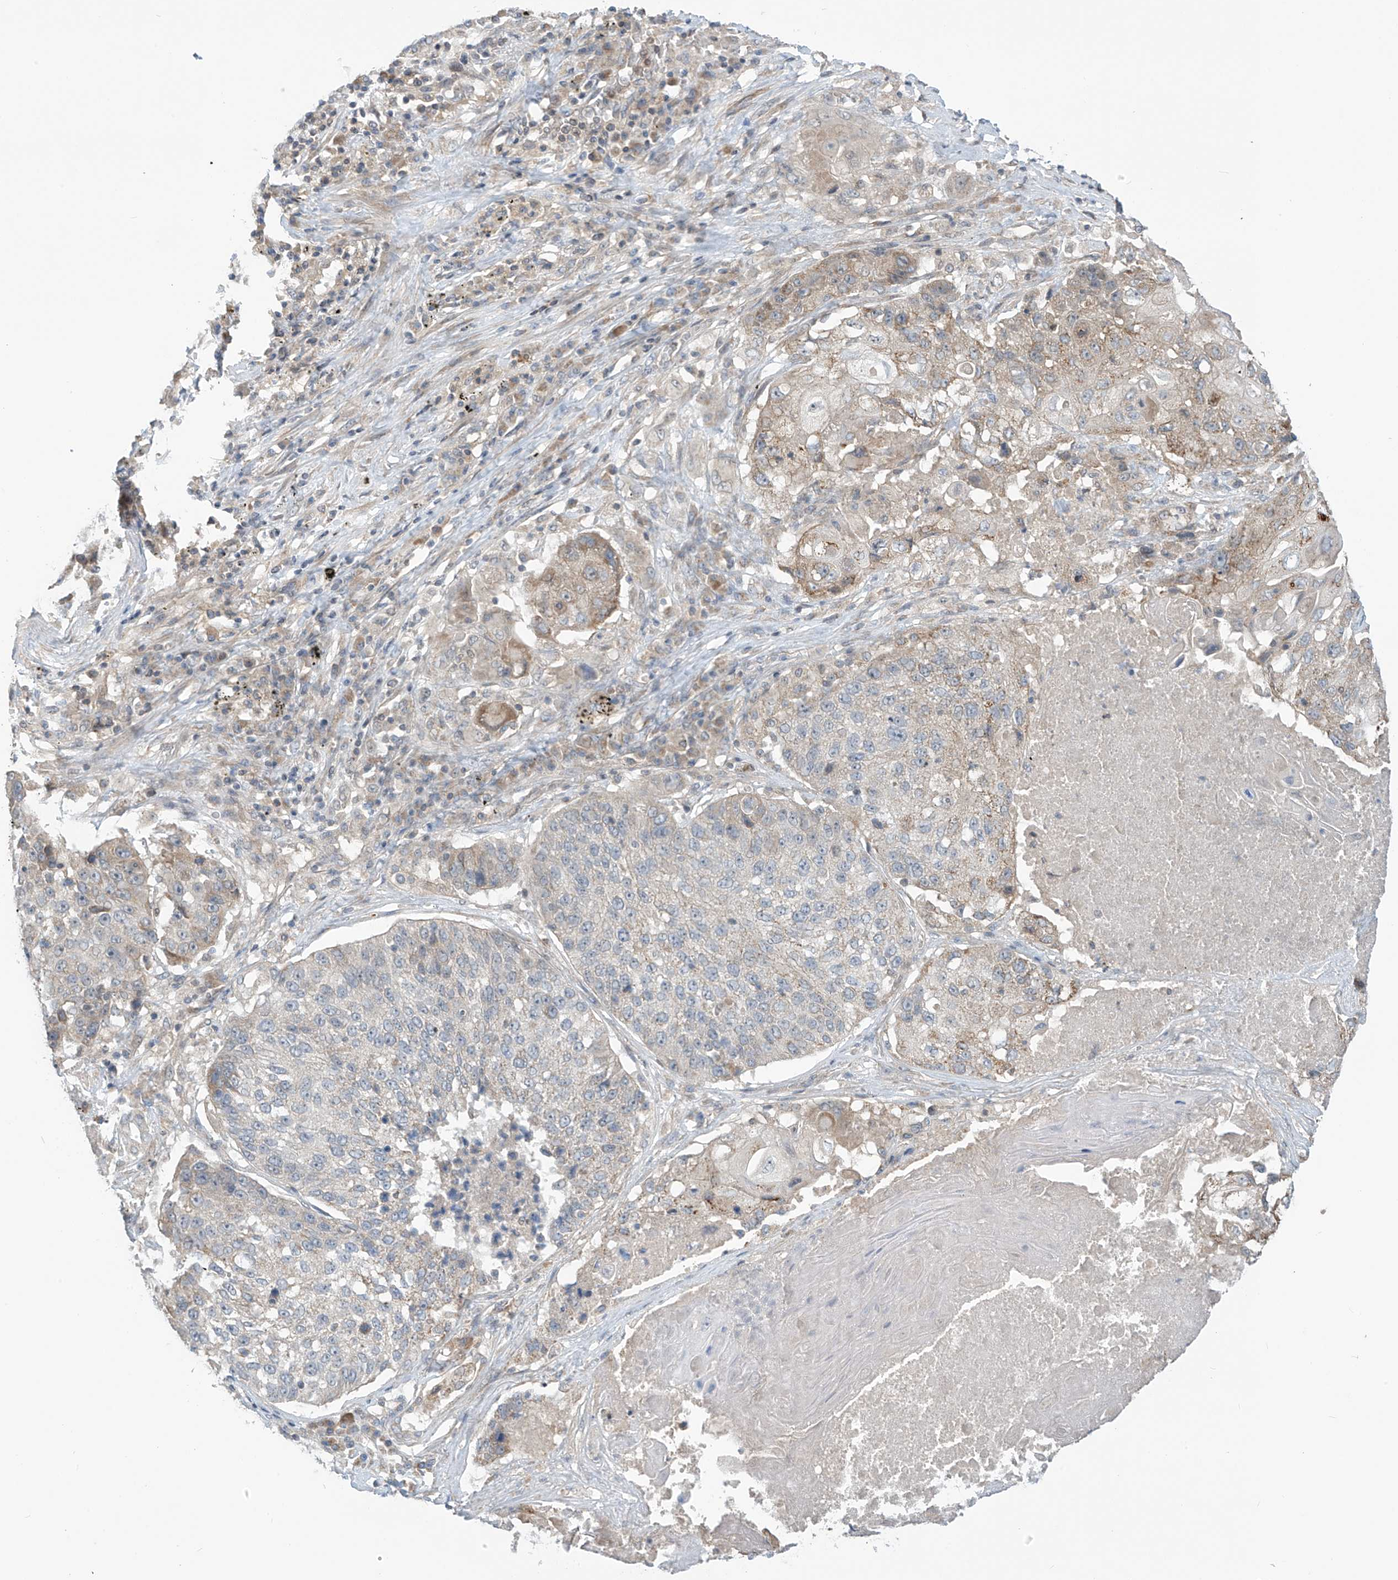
{"staining": {"intensity": "weak", "quantity": "<25%", "location": "cytoplasmic/membranous"}, "tissue": "lung cancer", "cell_type": "Tumor cells", "image_type": "cancer", "snomed": [{"axis": "morphology", "description": "Squamous cell carcinoma, NOS"}, {"axis": "topography", "description": "Lung"}], "caption": "The histopathology image displays no significant positivity in tumor cells of squamous cell carcinoma (lung).", "gene": "SCGB1D2", "patient": {"sex": "male", "age": 61}}